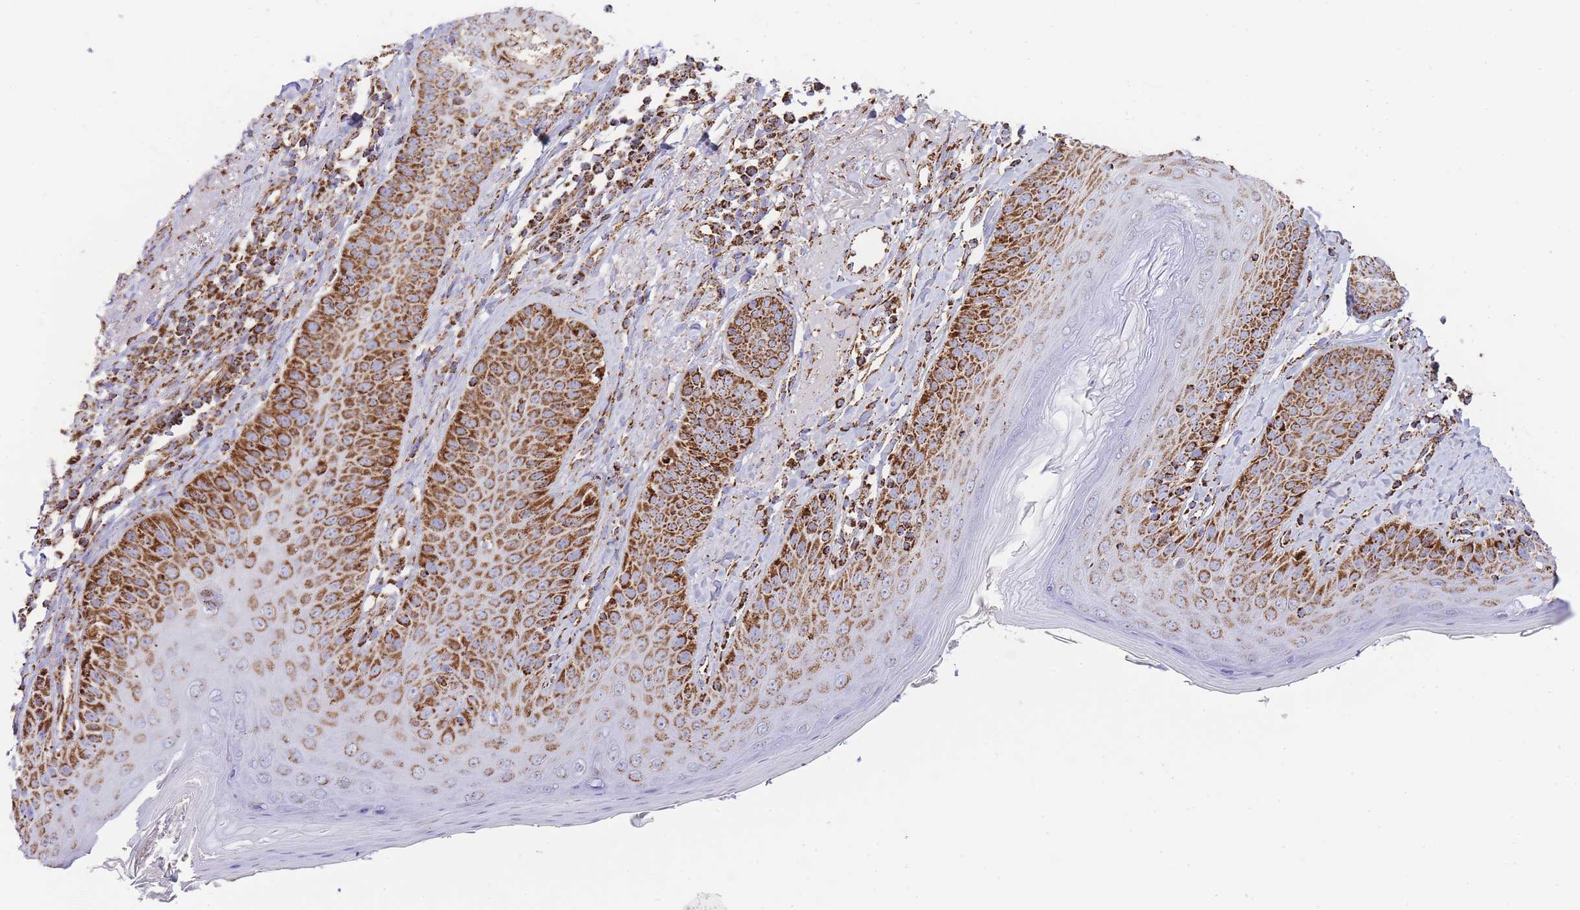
{"staining": {"intensity": "strong", "quantity": ">75%", "location": "cytoplasmic/membranous"}, "tissue": "skin", "cell_type": "Fibroblasts", "image_type": "normal", "snomed": [{"axis": "morphology", "description": "Normal tissue, NOS"}, {"axis": "topography", "description": "Skin"}], "caption": "High-magnification brightfield microscopy of benign skin stained with DAB (brown) and counterstained with hematoxylin (blue). fibroblasts exhibit strong cytoplasmic/membranous expression is seen in about>75% of cells.", "gene": "GSTM1", "patient": {"sex": "male", "age": 57}}